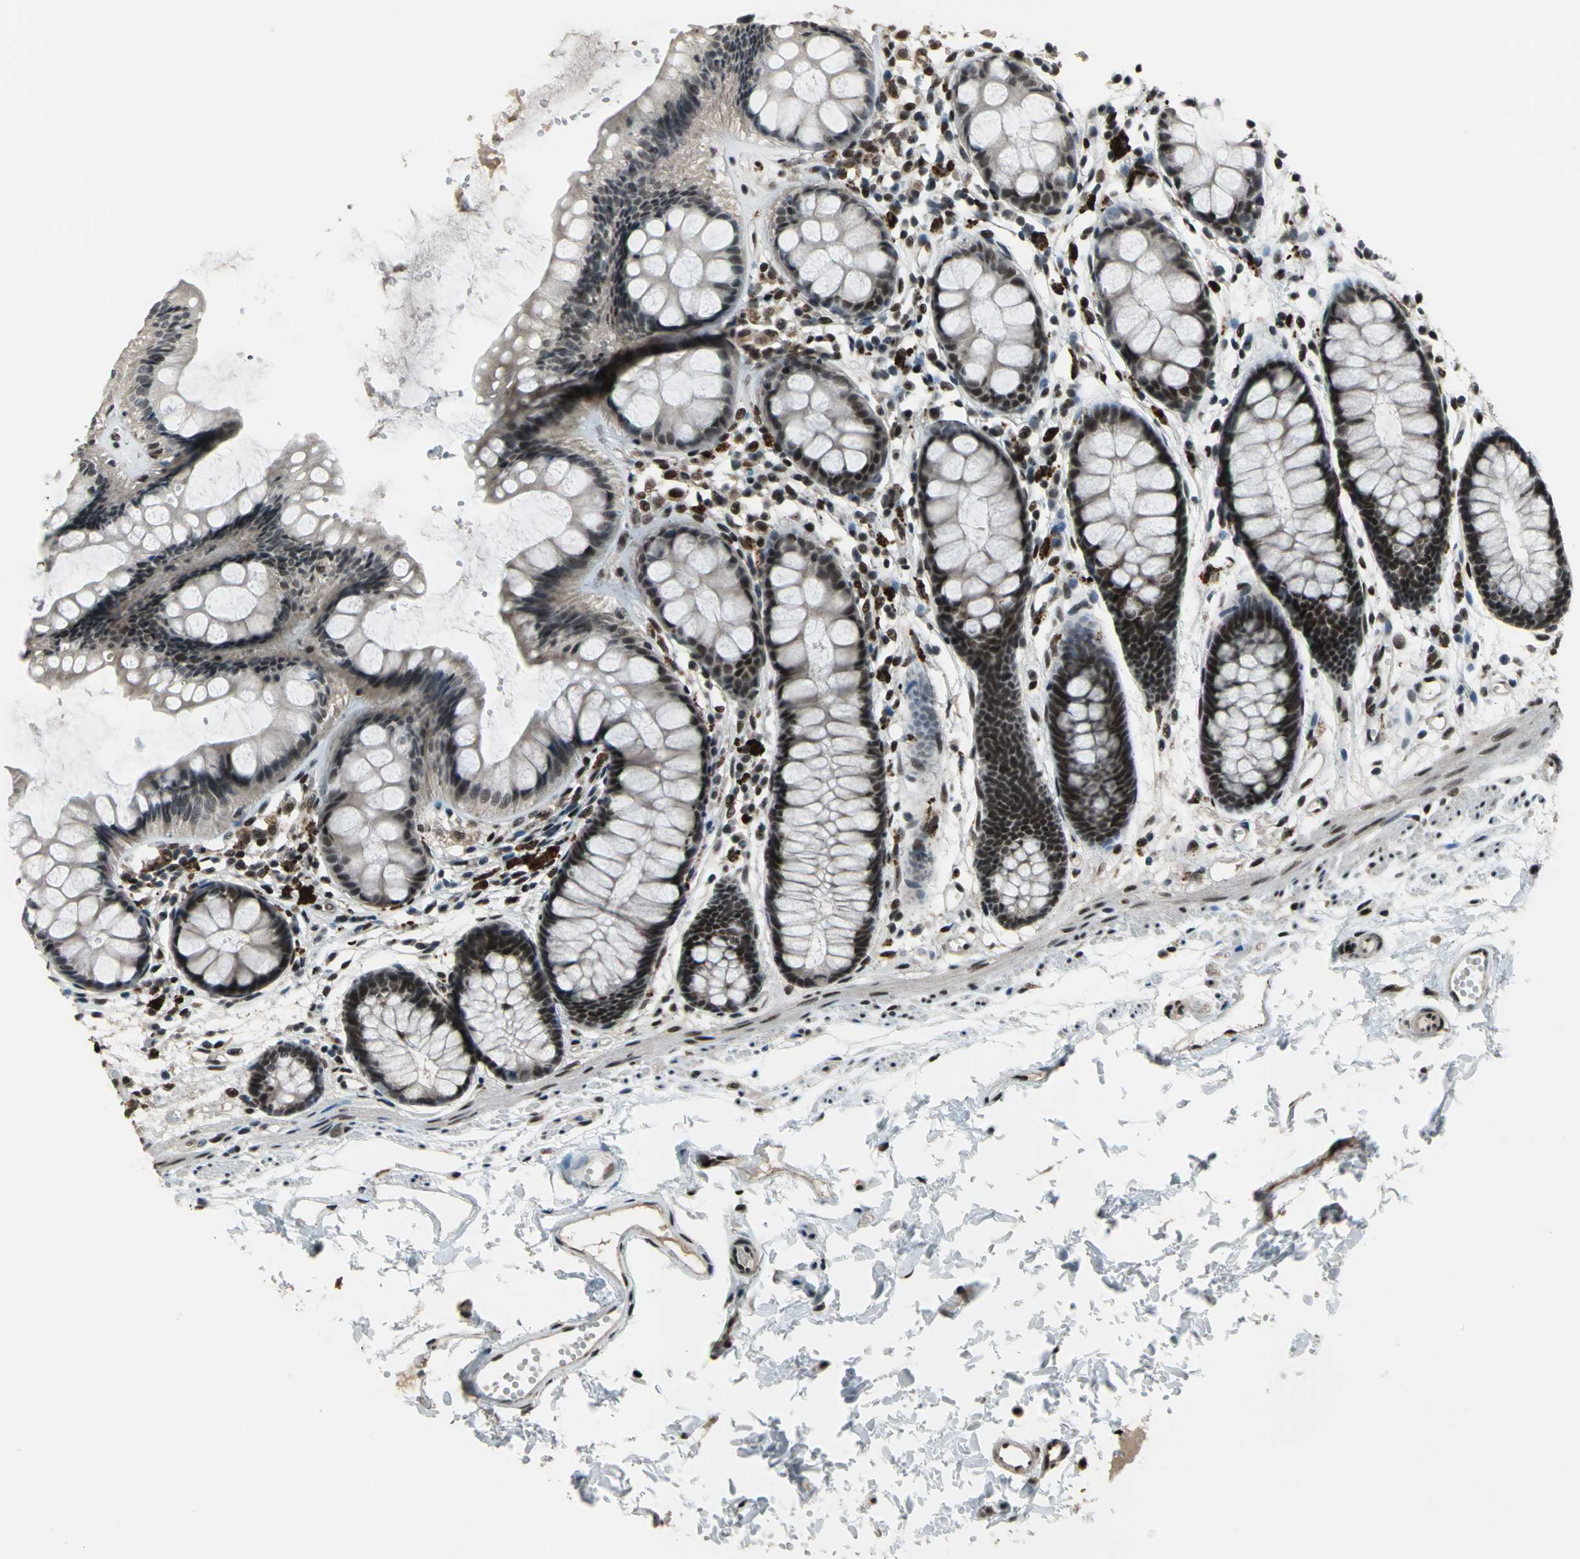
{"staining": {"intensity": "strong", "quantity": ">75%", "location": "nuclear"}, "tissue": "rectum", "cell_type": "Glandular cells", "image_type": "normal", "snomed": [{"axis": "morphology", "description": "Normal tissue, NOS"}, {"axis": "topography", "description": "Rectum"}], "caption": "Immunohistochemical staining of normal rectum reveals strong nuclear protein positivity in approximately >75% of glandular cells.", "gene": "ELF2", "patient": {"sex": "female", "age": 66}}